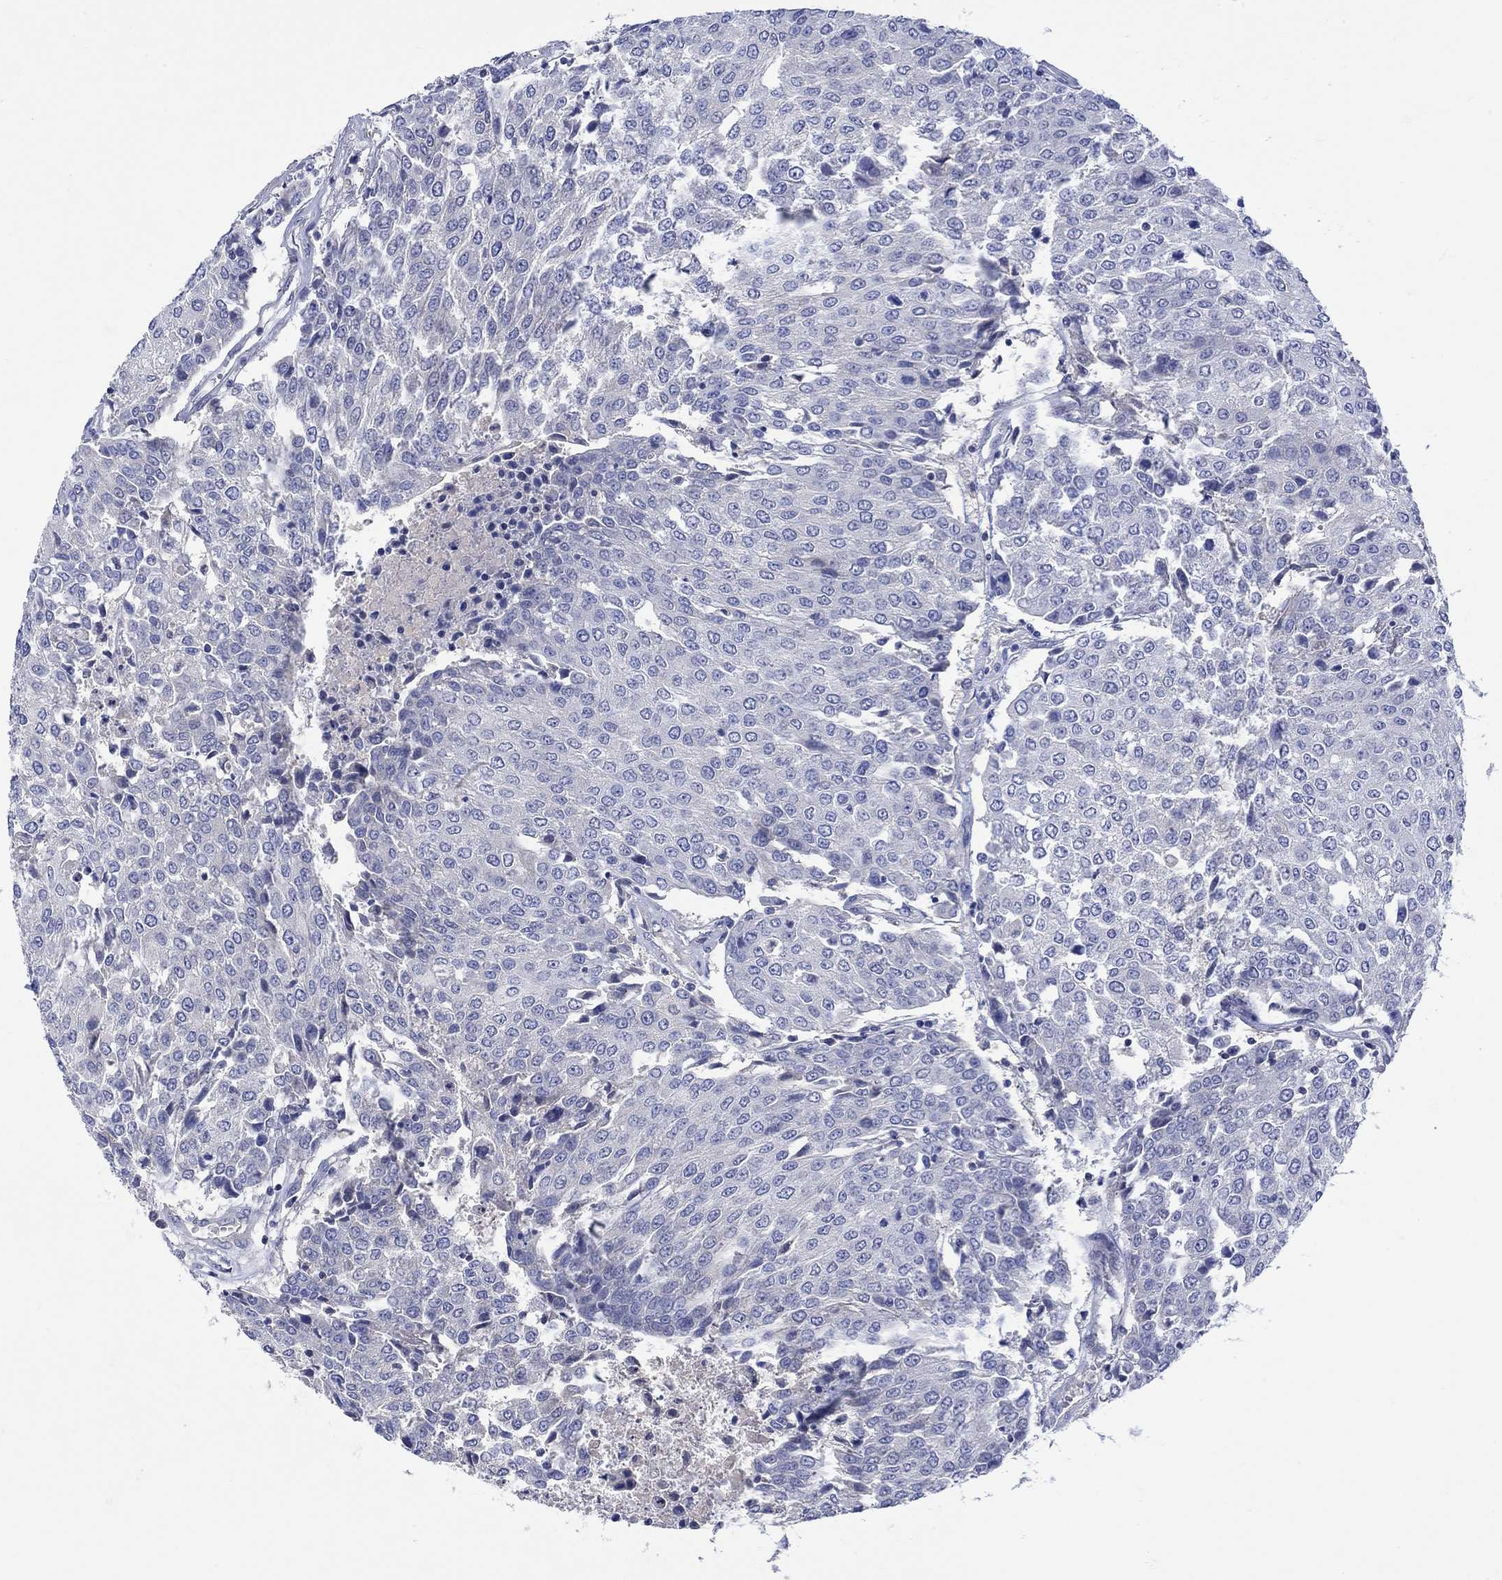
{"staining": {"intensity": "negative", "quantity": "none", "location": "none"}, "tissue": "urothelial cancer", "cell_type": "Tumor cells", "image_type": "cancer", "snomed": [{"axis": "morphology", "description": "Urothelial carcinoma, High grade"}, {"axis": "topography", "description": "Urinary bladder"}], "caption": "Tumor cells show no significant positivity in urothelial cancer.", "gene": "MSI1", "patient": {"sex": "female", "age": 85}}